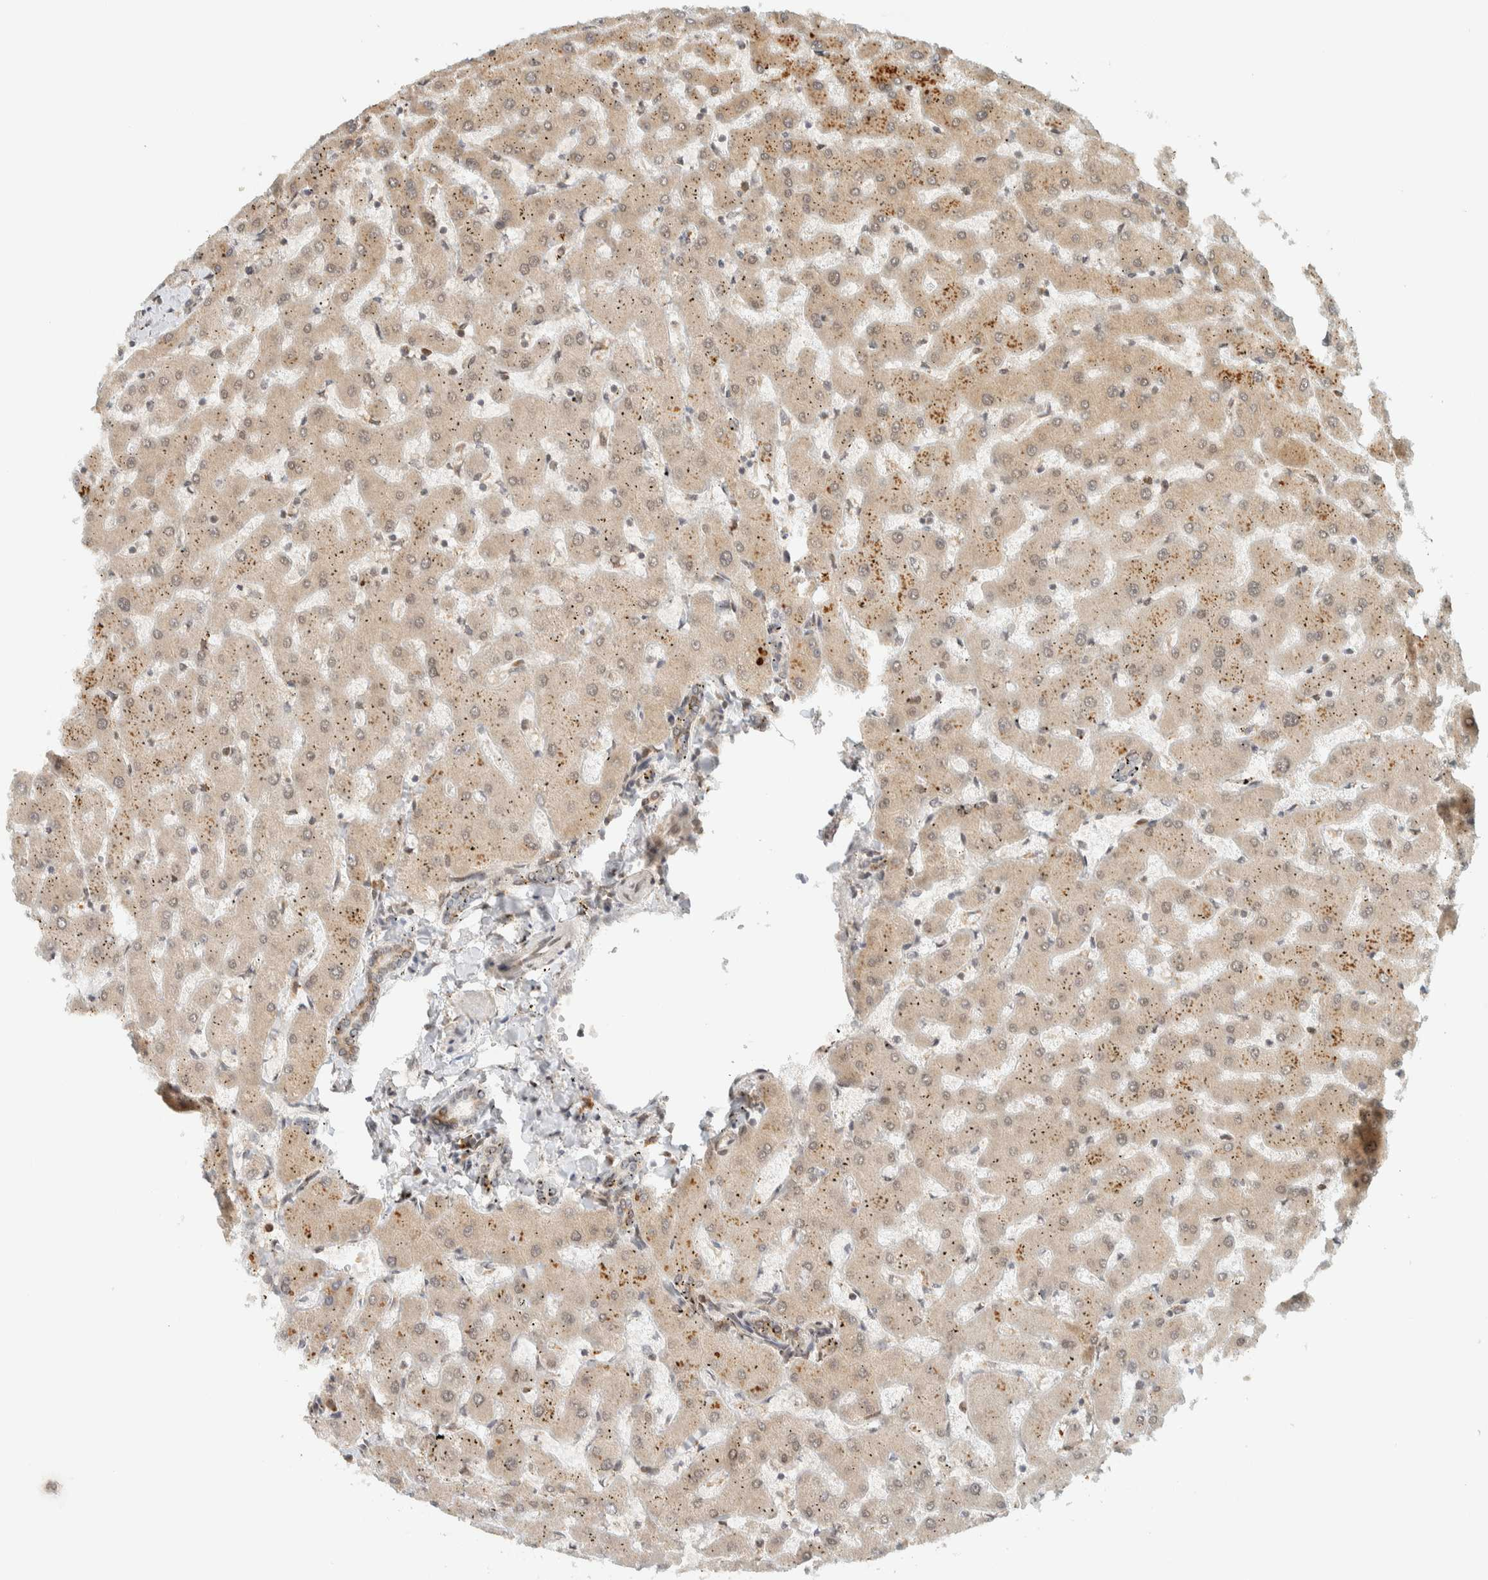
{"staining": {"intensity": "negative", "quantity": "none", "location": "none"}, "tissue": "liver", "cell_type": "Cholangiocytes", "image_type": "normal", "snomed": [{"axis": "morphology", "description": "Normal tissue, NOS"}, {"axis": "topography", "description": "Liver"}], "caption": "This is an IHC image of benign liver. There is no expression in cholangiocytes.", "gene": "ITPRID1", "patient": {"sex": "female", "age": 63}}